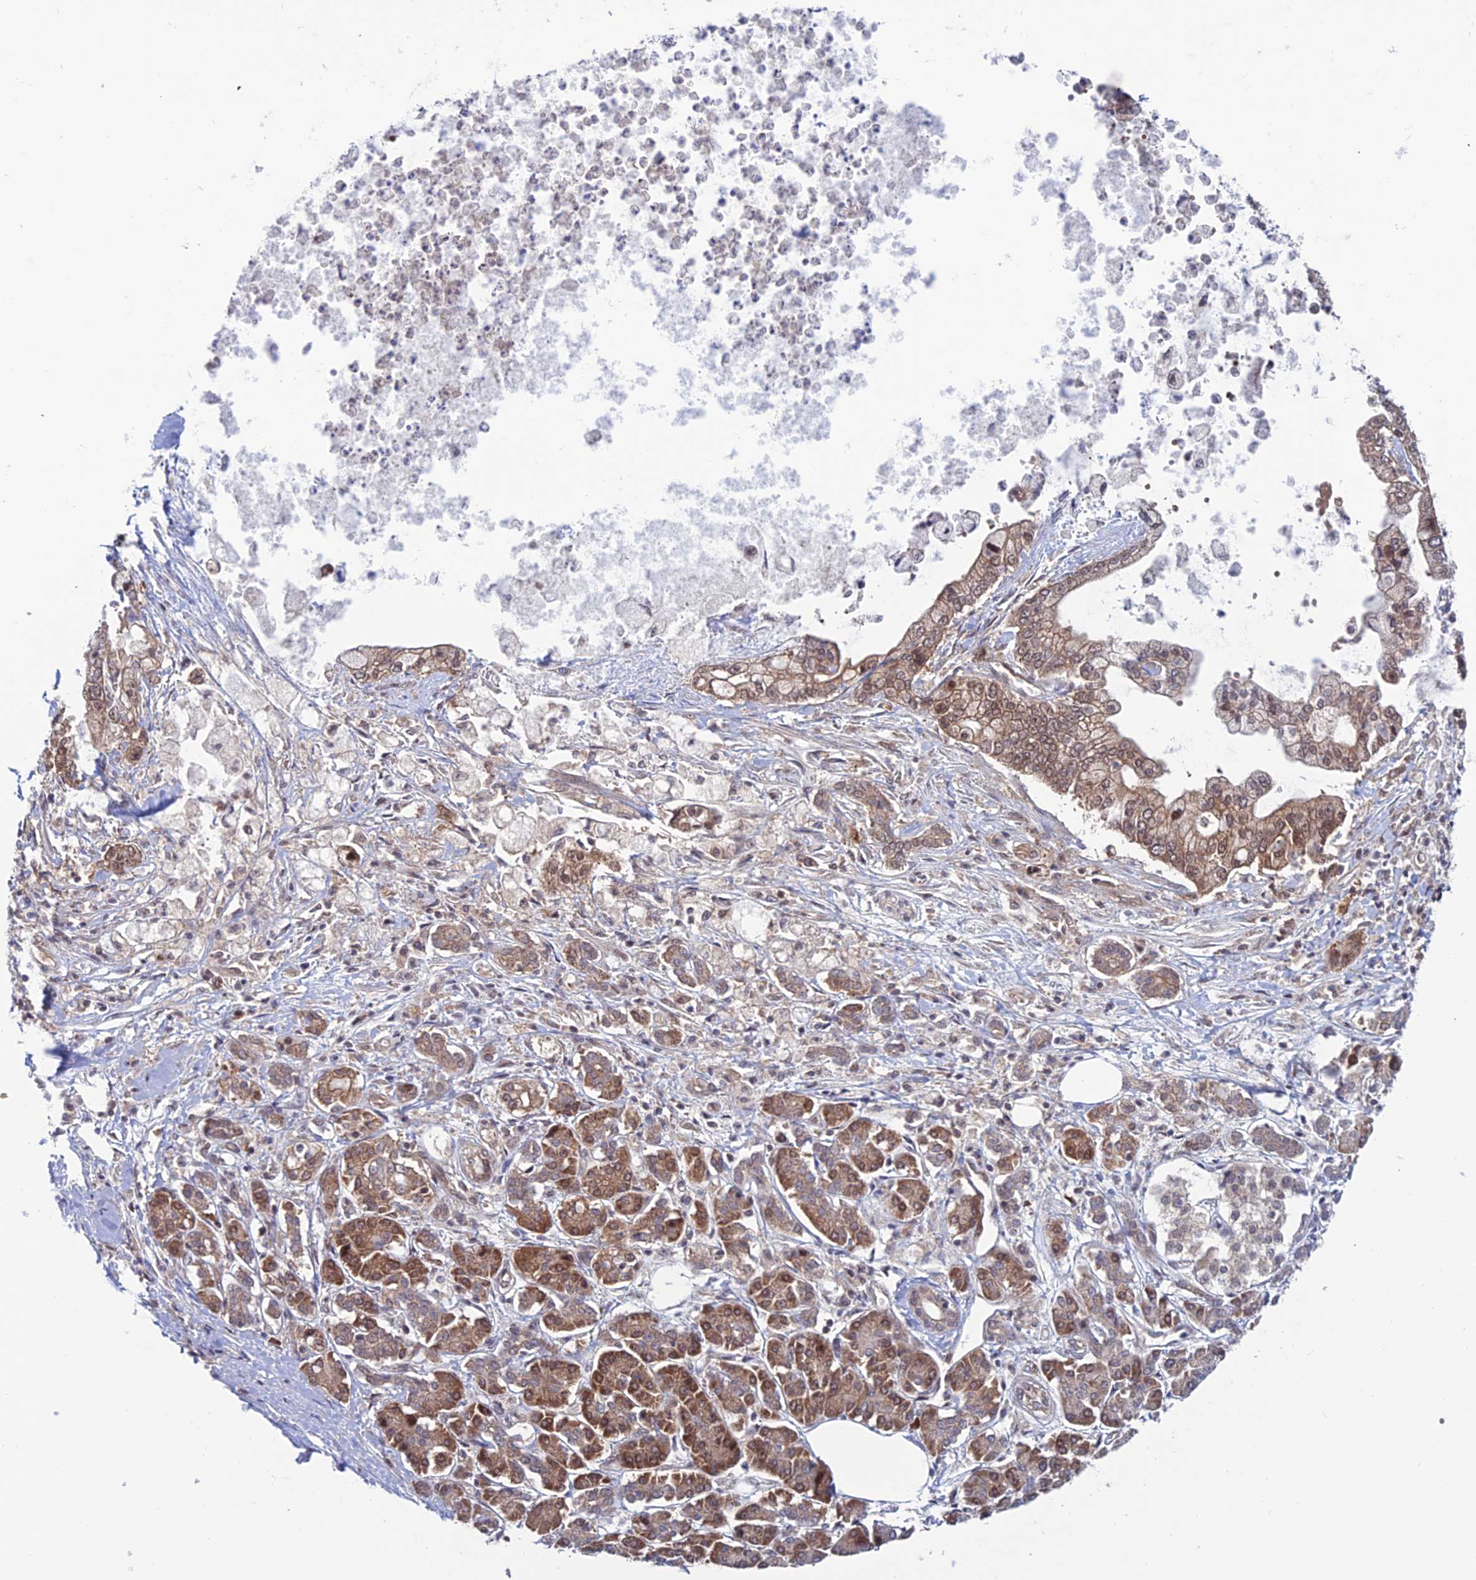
{"staining": {"intensity": "moderate", "quantity": ">75%", "location": "cytoplasmic/membranous,nuclear"}, "tissue": "pancreatic cancer", "cell_type": "Tumor cells", "image_type": "cancer", "snomed": [{"axis": "morphology", "description": "Adenocarcinoma, NOS"}, {"axis": "topography", "description": "Pancreas"}], "caption": "A brown stain labels moderate cytoplasmic/membranous and nuclear positivity of a protein in pancreatic cancer (adenocarcinoma) tumor cells. (IHC, brightfield microscopy, high magnification).", "gene": "IGBP1", "patient": {"sex": "male", "age": 69}}